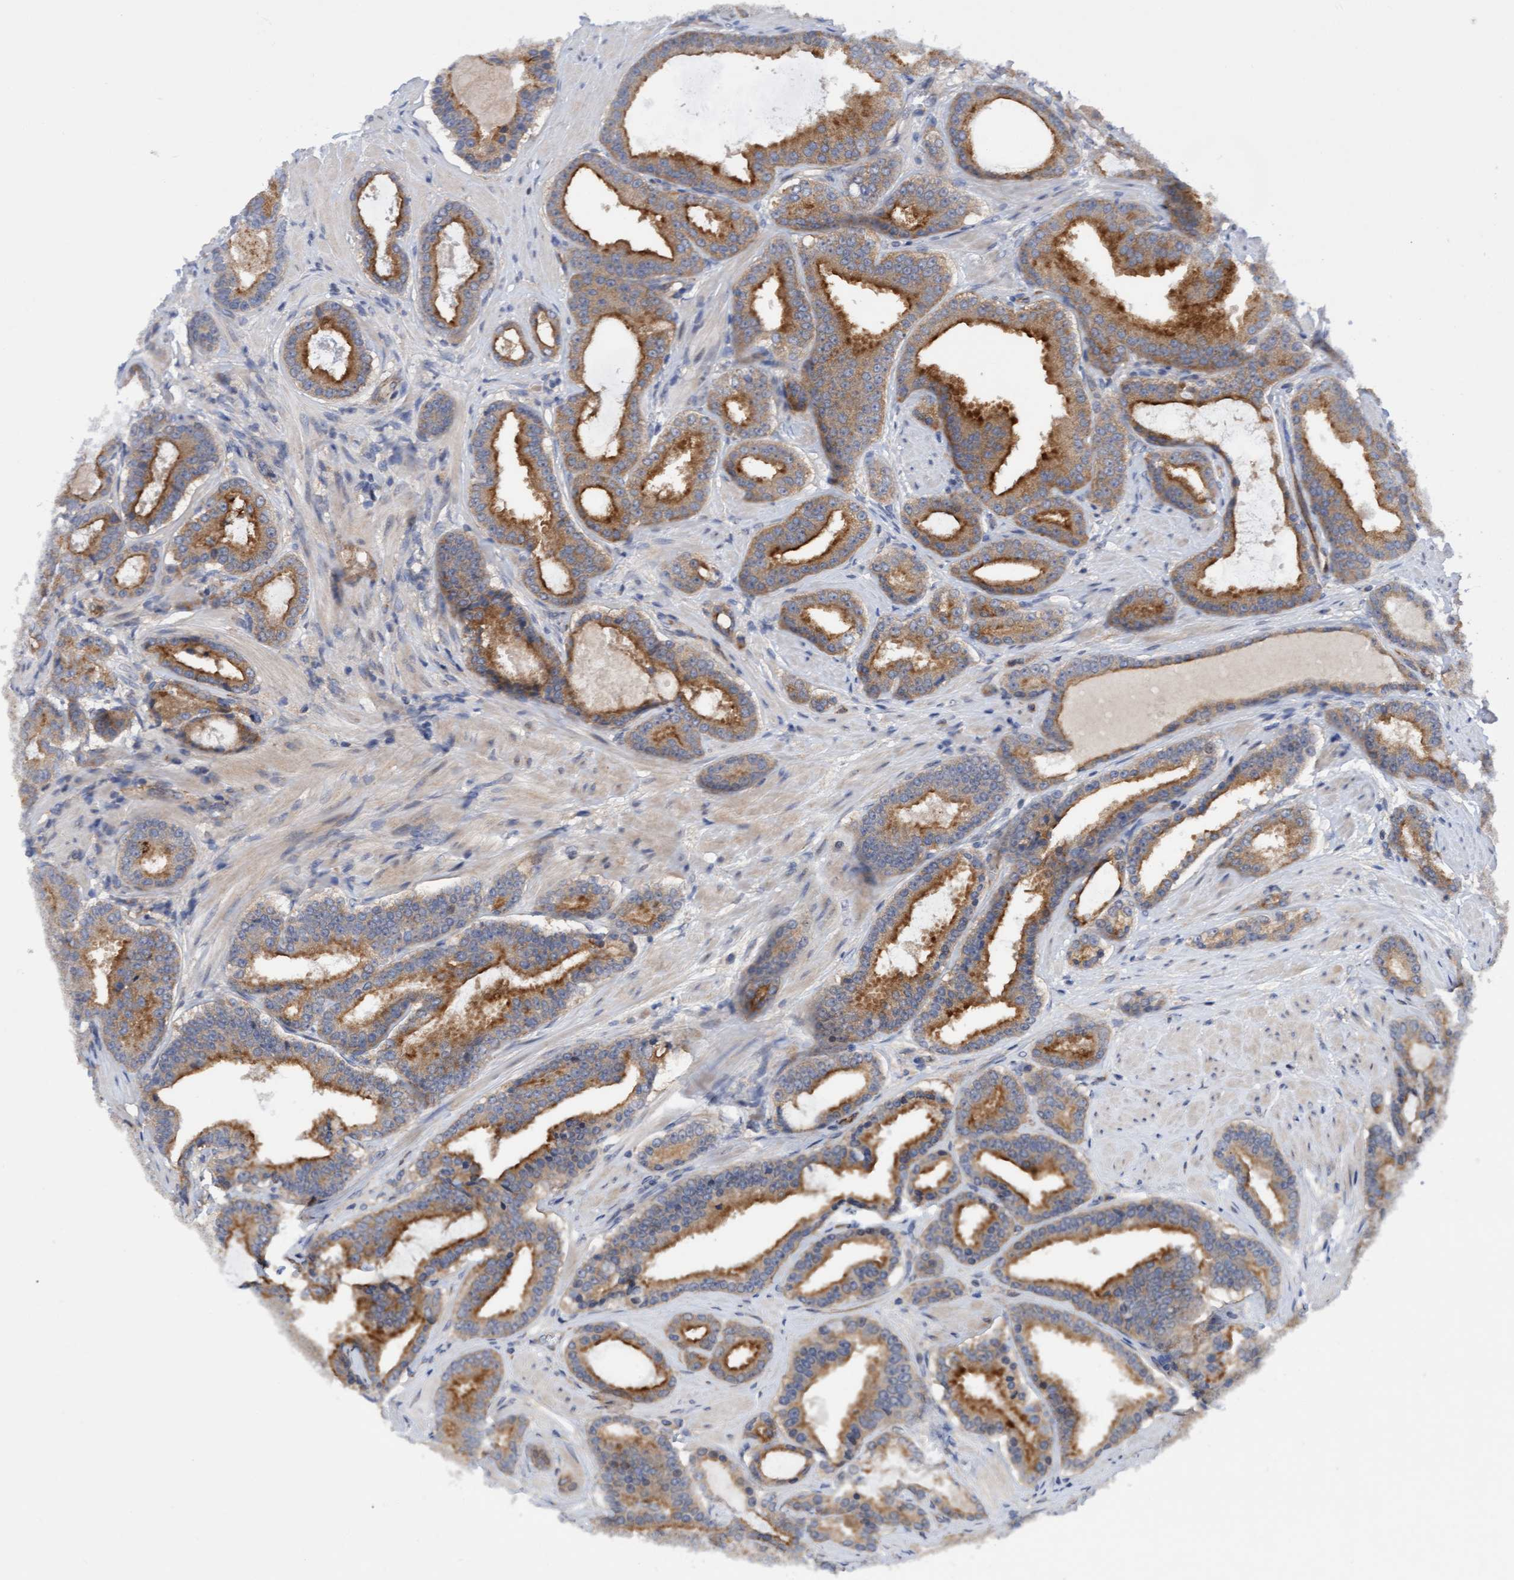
{"staining": {"intensity": "moderate", "quantity": ">75%", "location": "cytoplasmic/membranous"}, "tissue": "prostate cancer", "cell_type": "Tumor cells", "image_type": "cancer", "snomed": [{"axis": "morphology", "description": "Adenocarcinoma, High grade"}, {"axis": "topography", "description": "Prostate"}], "caption": "The histopathology image shows immunohistochemical staining of prostate cancer. There is moderate cytoplasmic/membranous expression is appreciated in about >75% of tumor cells.", "gene": "ITFG1", "patient": {"sex": "male", "age": 60}}